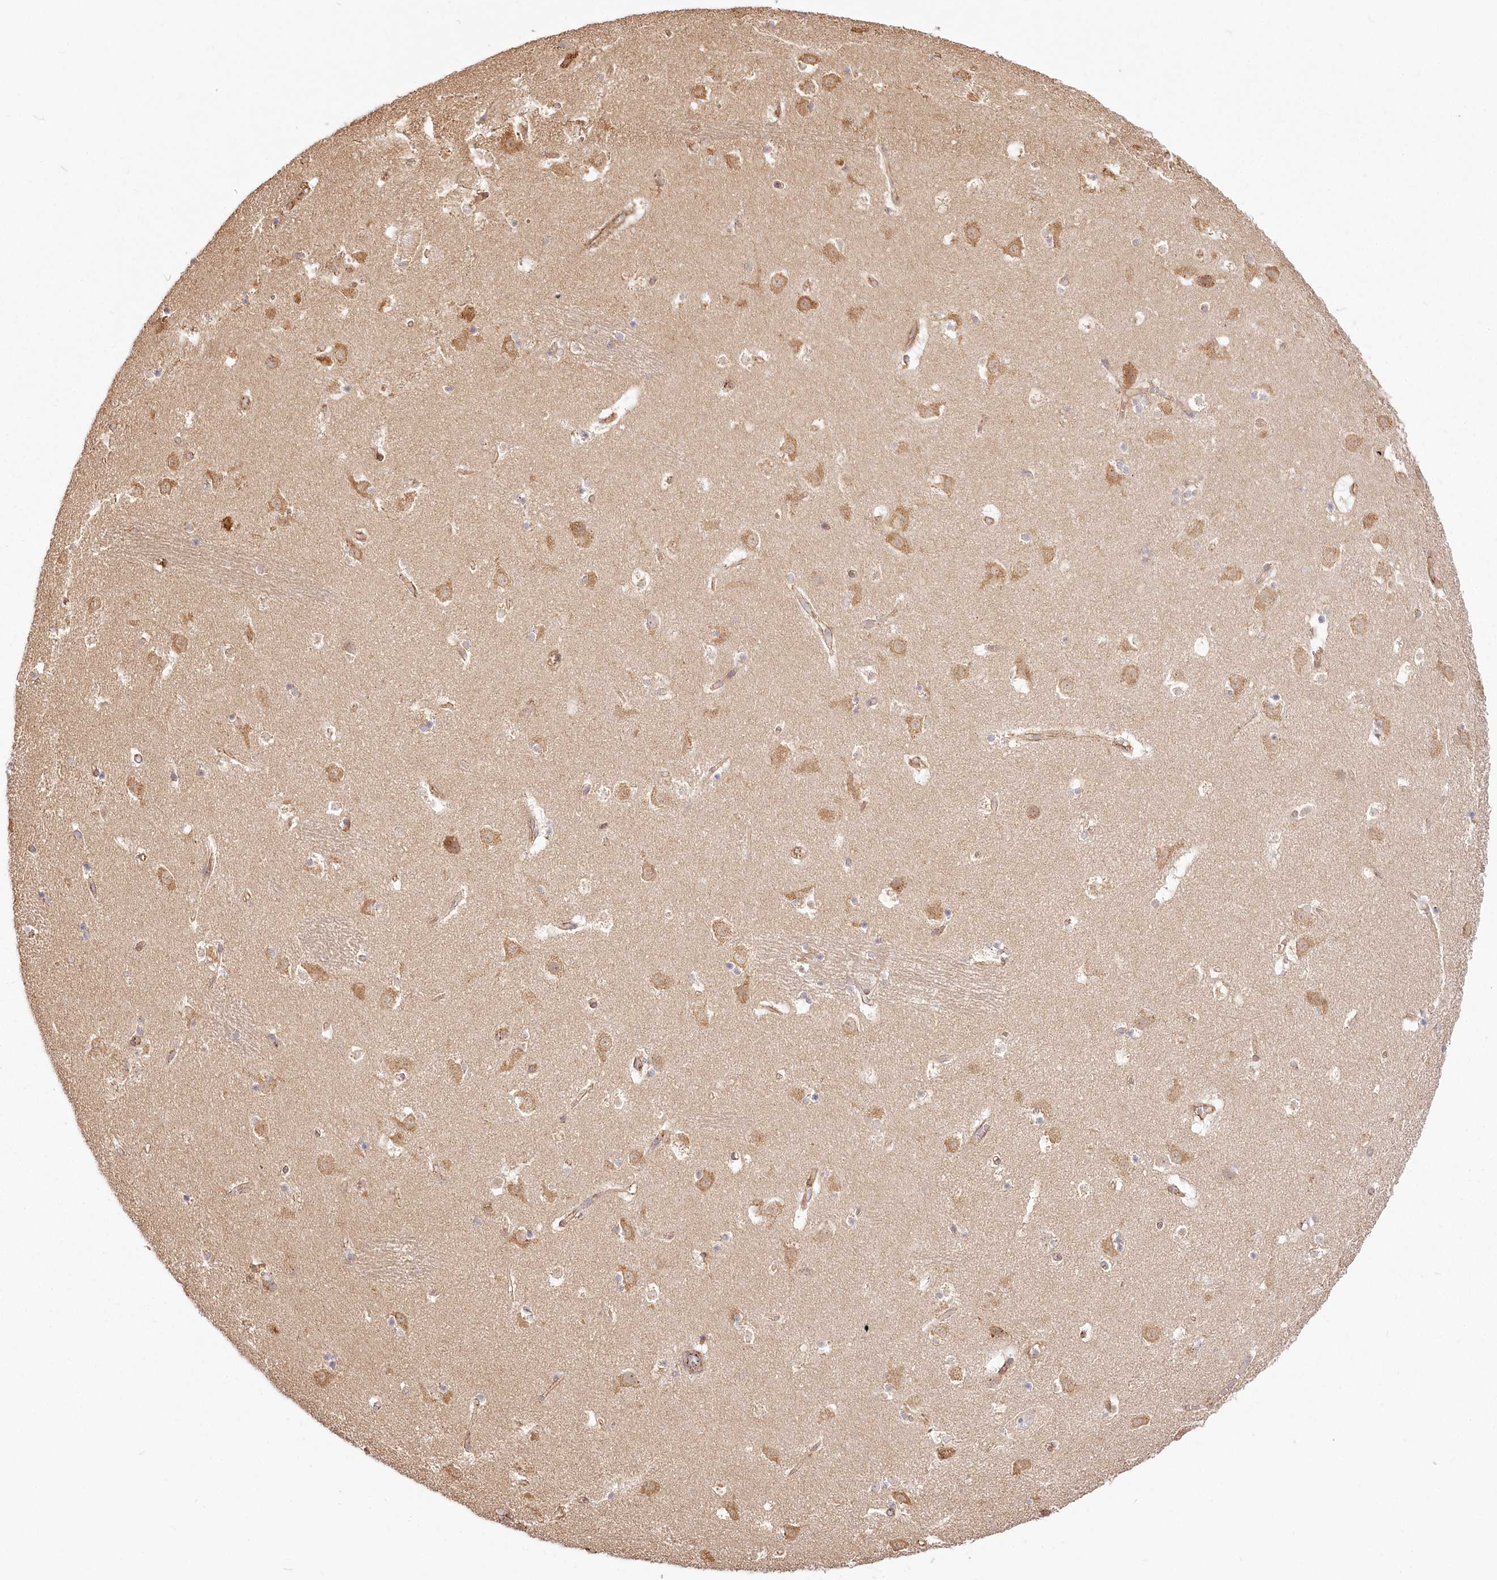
{"staining": {"intensity": "negative", "quantity": "none", "location": "none"}, "tissue": "caudate", "cell_type": "Glial cells", "image_type": "normal", "snomed": [{"axis": "morphology", "description": "Normal tissue, NOS"}, {"axis": "topography", "description": "Lateral ventricle wall"}], "caption": "High magnification brightfield microscopy of benign caudate stained with DAB (brown) and counterstained with hematoxylin (blue): glial cells show no significant staining.", "gene": "FAM13A", "patient": {"sex": "male", "age": 45}}